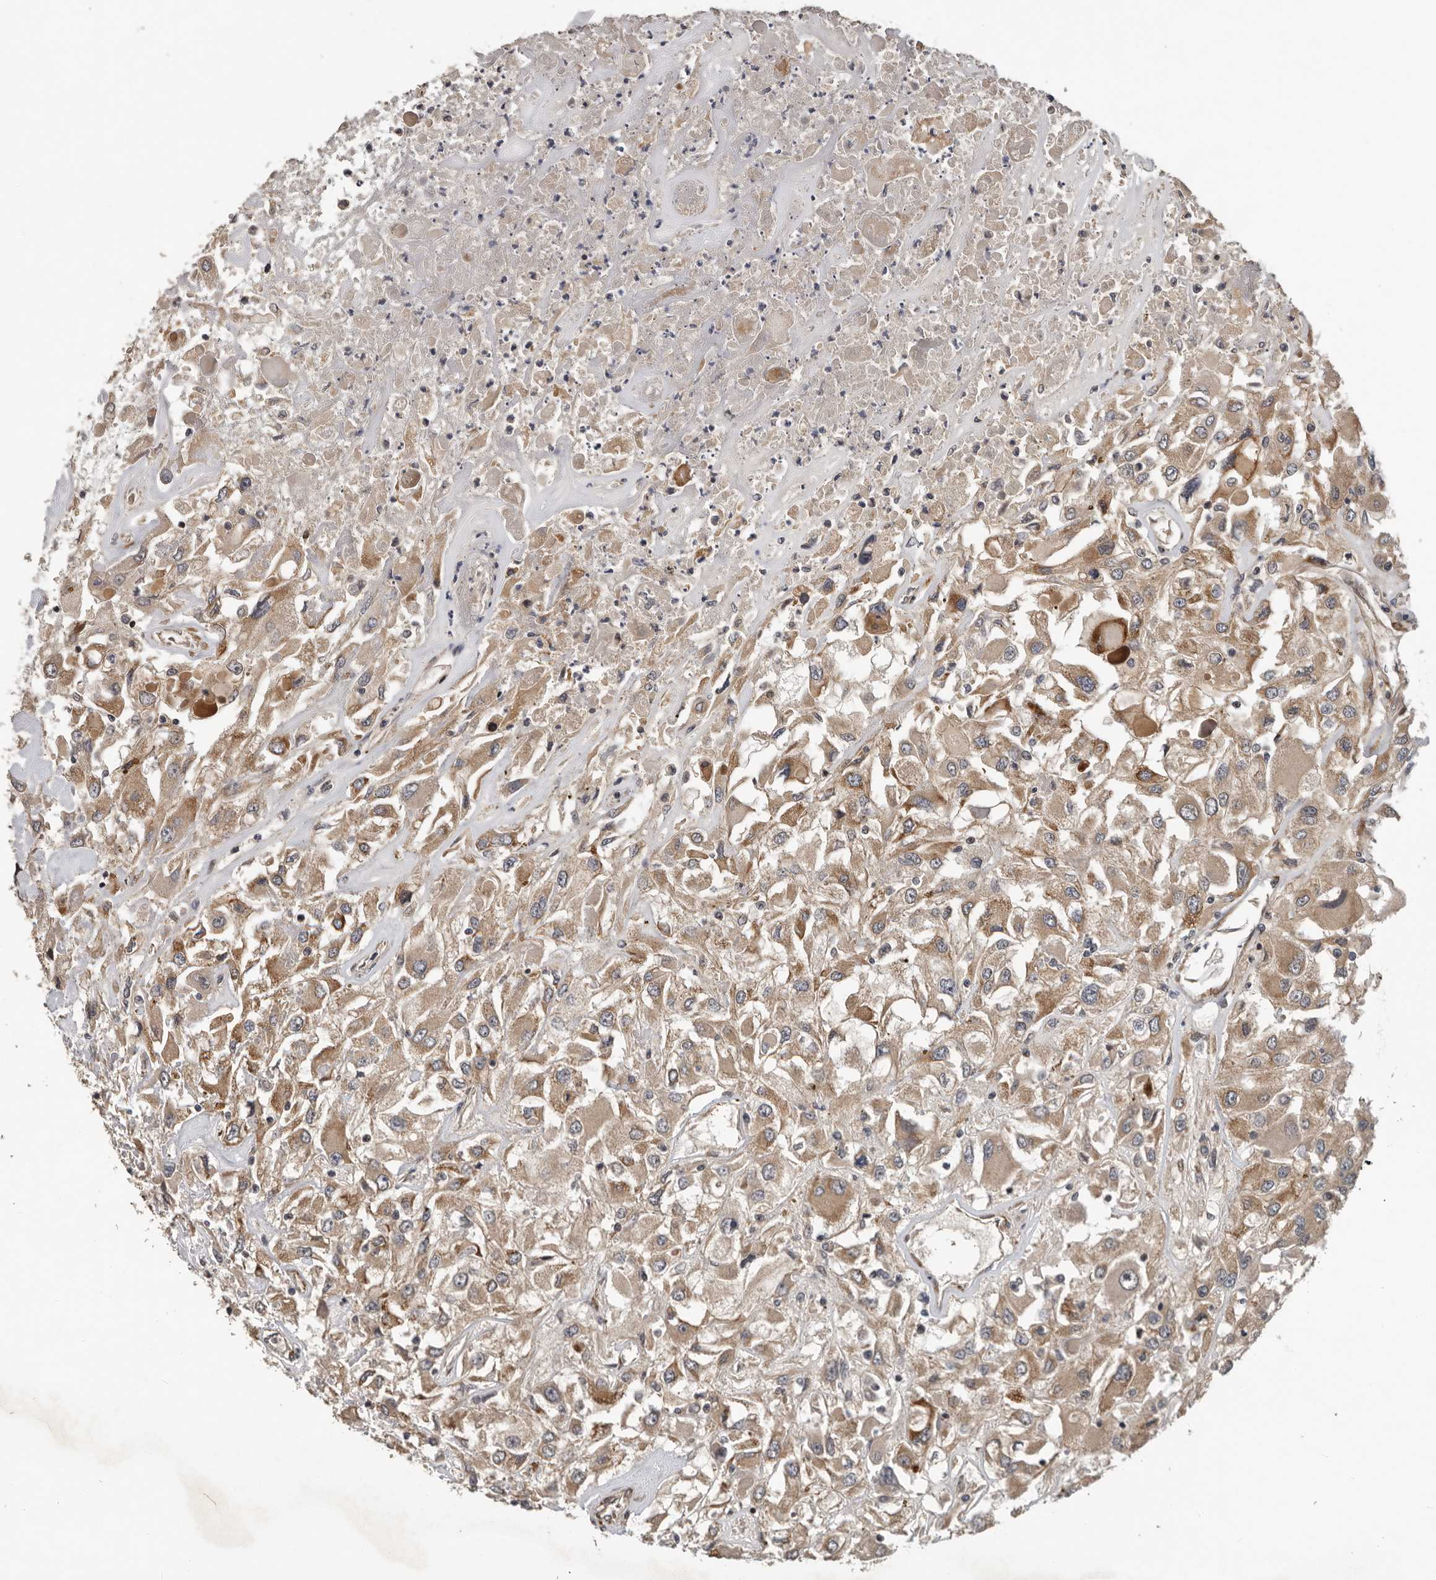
{"staining": {"intensity": "moderate", "quantity": ">75%", "location": "cytoplasmic/membranous,nuclear"}, "tissue": "renal cancer", "cell_type": "Tumor cells", "image_type": "cancer", "snomed": [{"axis": "morphology", "description": "Adenocarcinoma, NOS"}, {"axis": "topography", "description": "Kidney"}], "caption": "A brown stain highlights moderate cytoplasmic/membranous and nuclear positivity of a protein in human renal cancer tumor cells.", "gene": "HENMT1", "patient": {"sex": "female", "age": 52}}